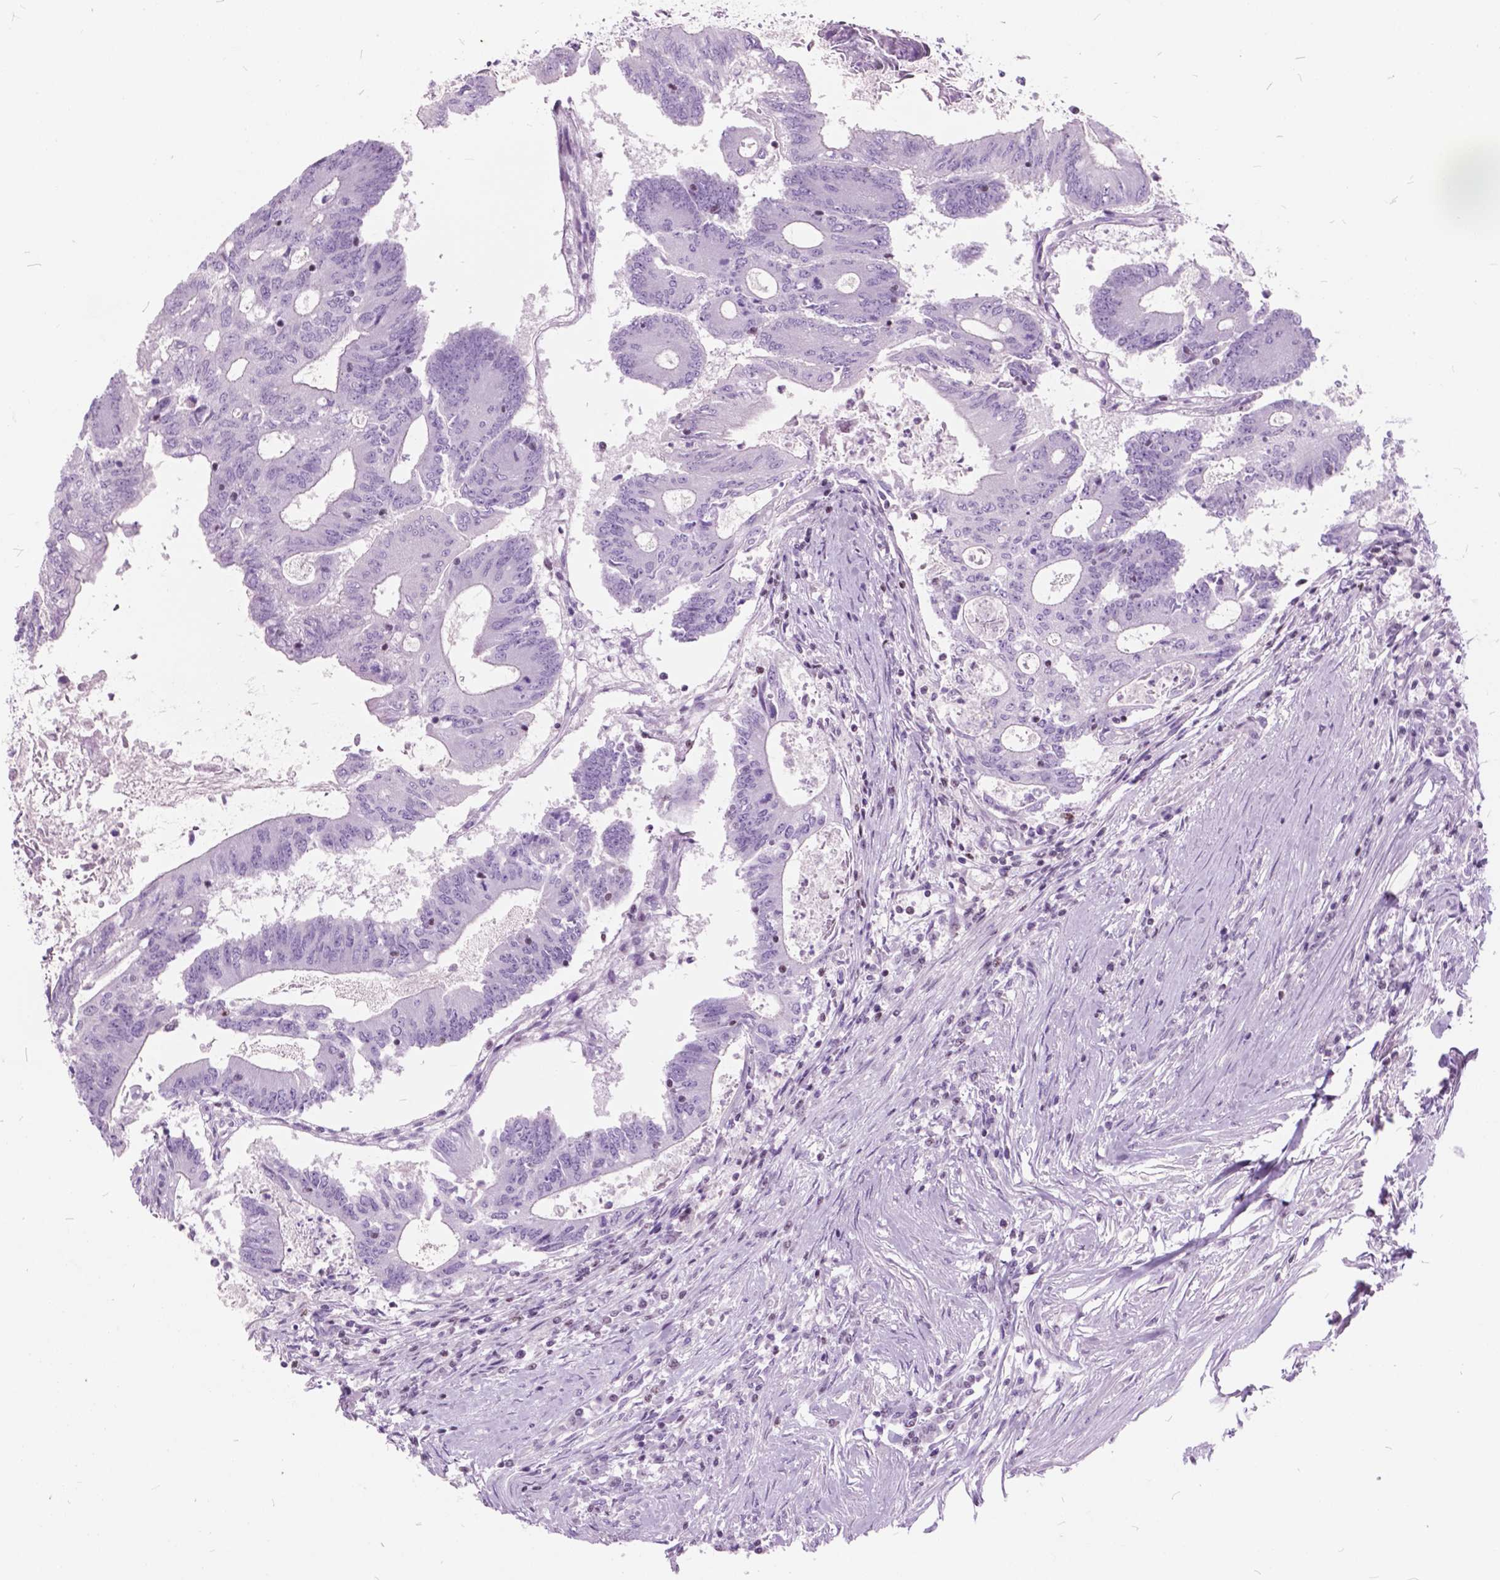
{"staining": {"intensity": "negative", "quantity": "none", "location": "none"}, "tissue": "colorectal cancer", "cell_type": "Tumor cells", "image_type": "cancer", "snomed": [{"axis": "morphology", "description": "Adenocarcinoma, NOS"}, {"axis": "topography", "description": "Colon"}], "caption": "The IHC image has no significant staining in tumor cells of colorectal cancer tissue.", "gene": "SP140", "patient": {"sex": "female", "age": 70}}